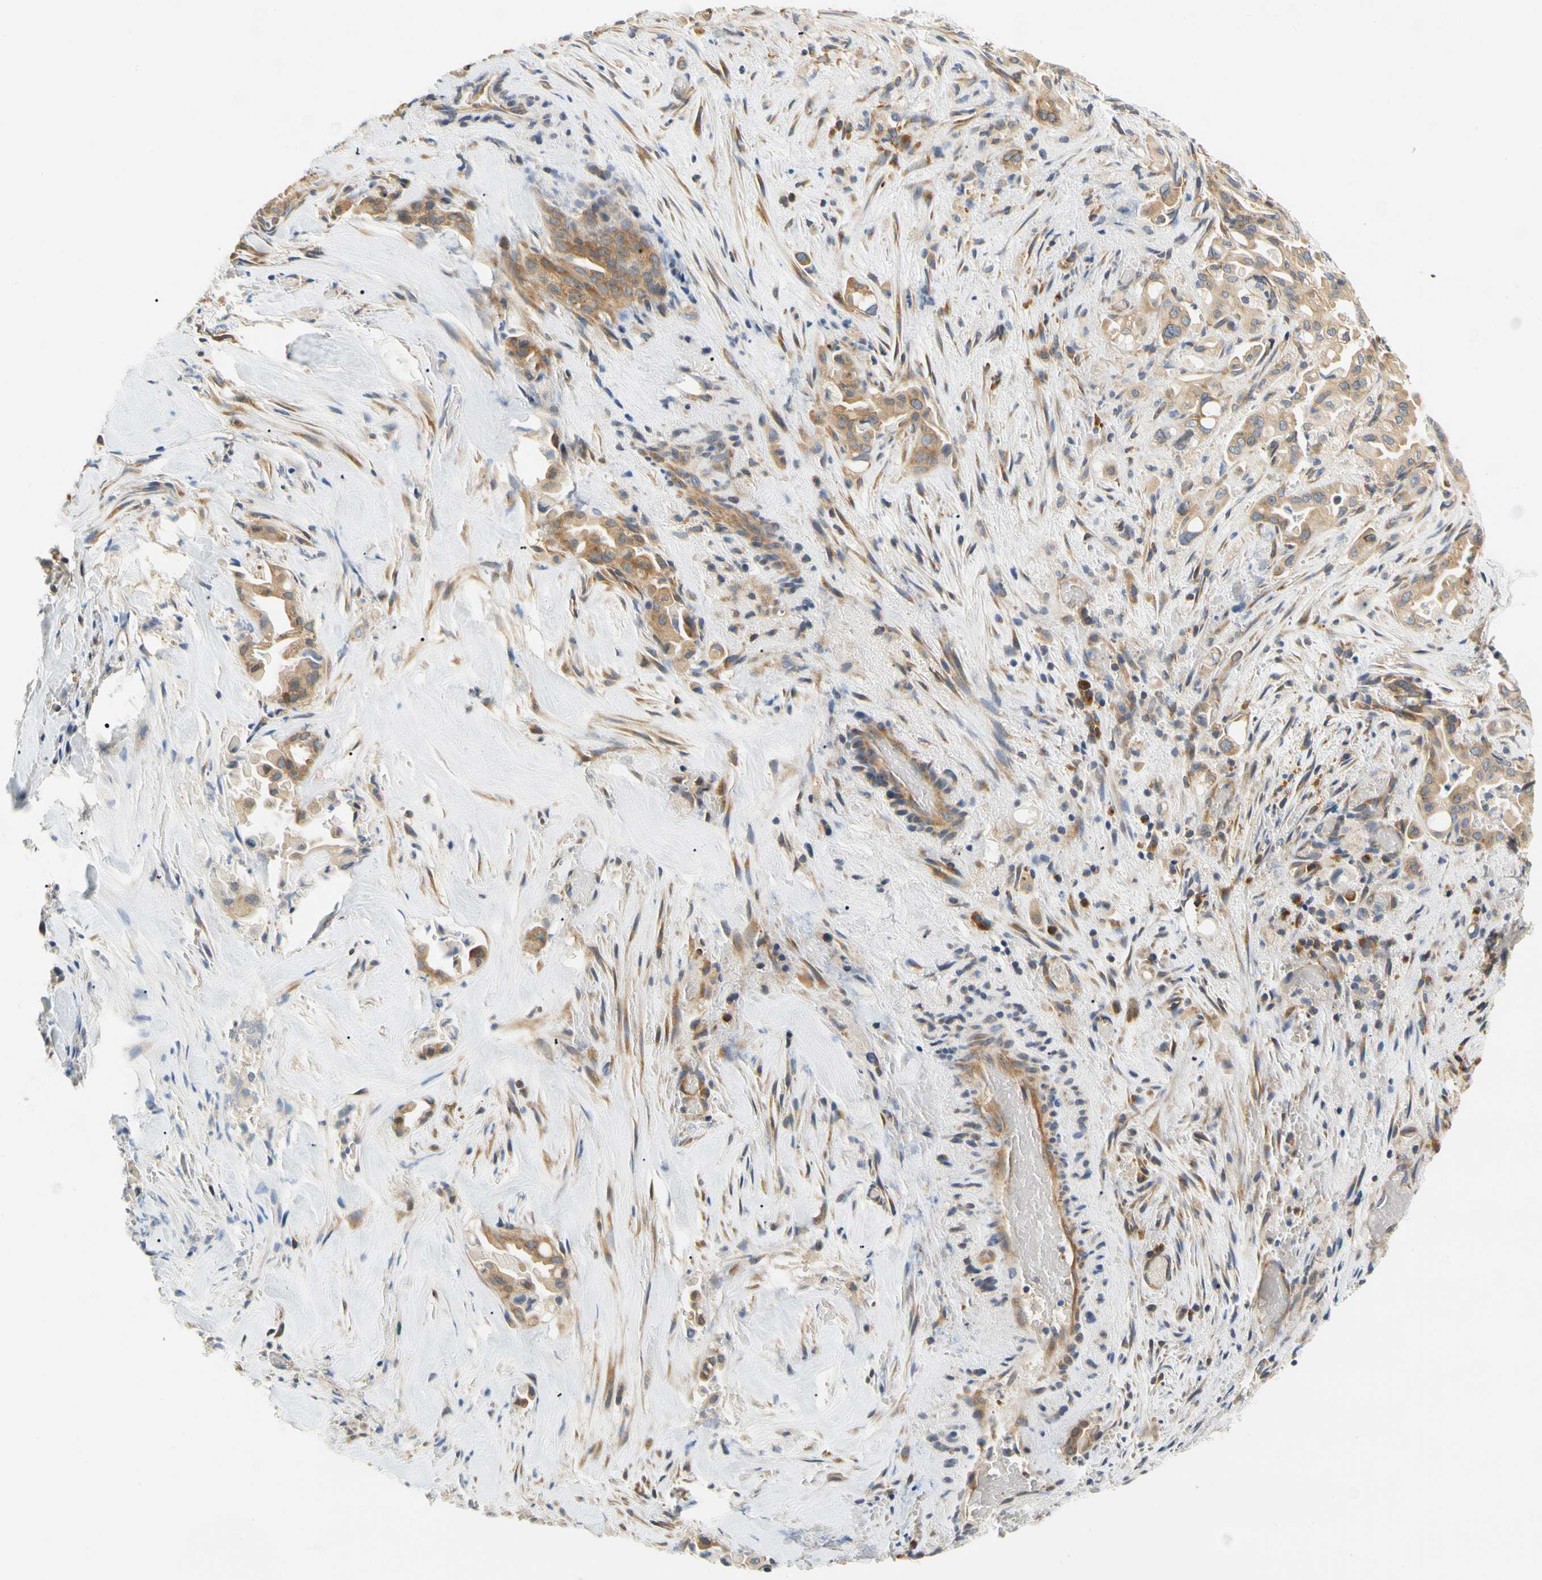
{"staining": {"intensity": "moderate", "quantity": ">75%", "location": "cytoplasmic/membranous"}, "tissue": "liver cancer", "cell_type": "Tumor cells", "image_type": "cancer", "snomed": [{"axis": "morphology", "description": "Cholangiocarcinoma"}, {"axis": "topography", "description": "Liver"}], "caption": "Brown immunohistochemical staining in cholangiocarcinoma (liver) reveals moderate cytoplasmic/membranous staining in approximately >75% of tumor cells. The staining was performed using DAB (3,3'-diaminobenzidine) to visualize the protein expression in brown, while the nuclei were stained in blue with hematoxylin (Magnification: 20x).", "gene": "LRRC47", "patient": {"sex": "female", "age": 68}}